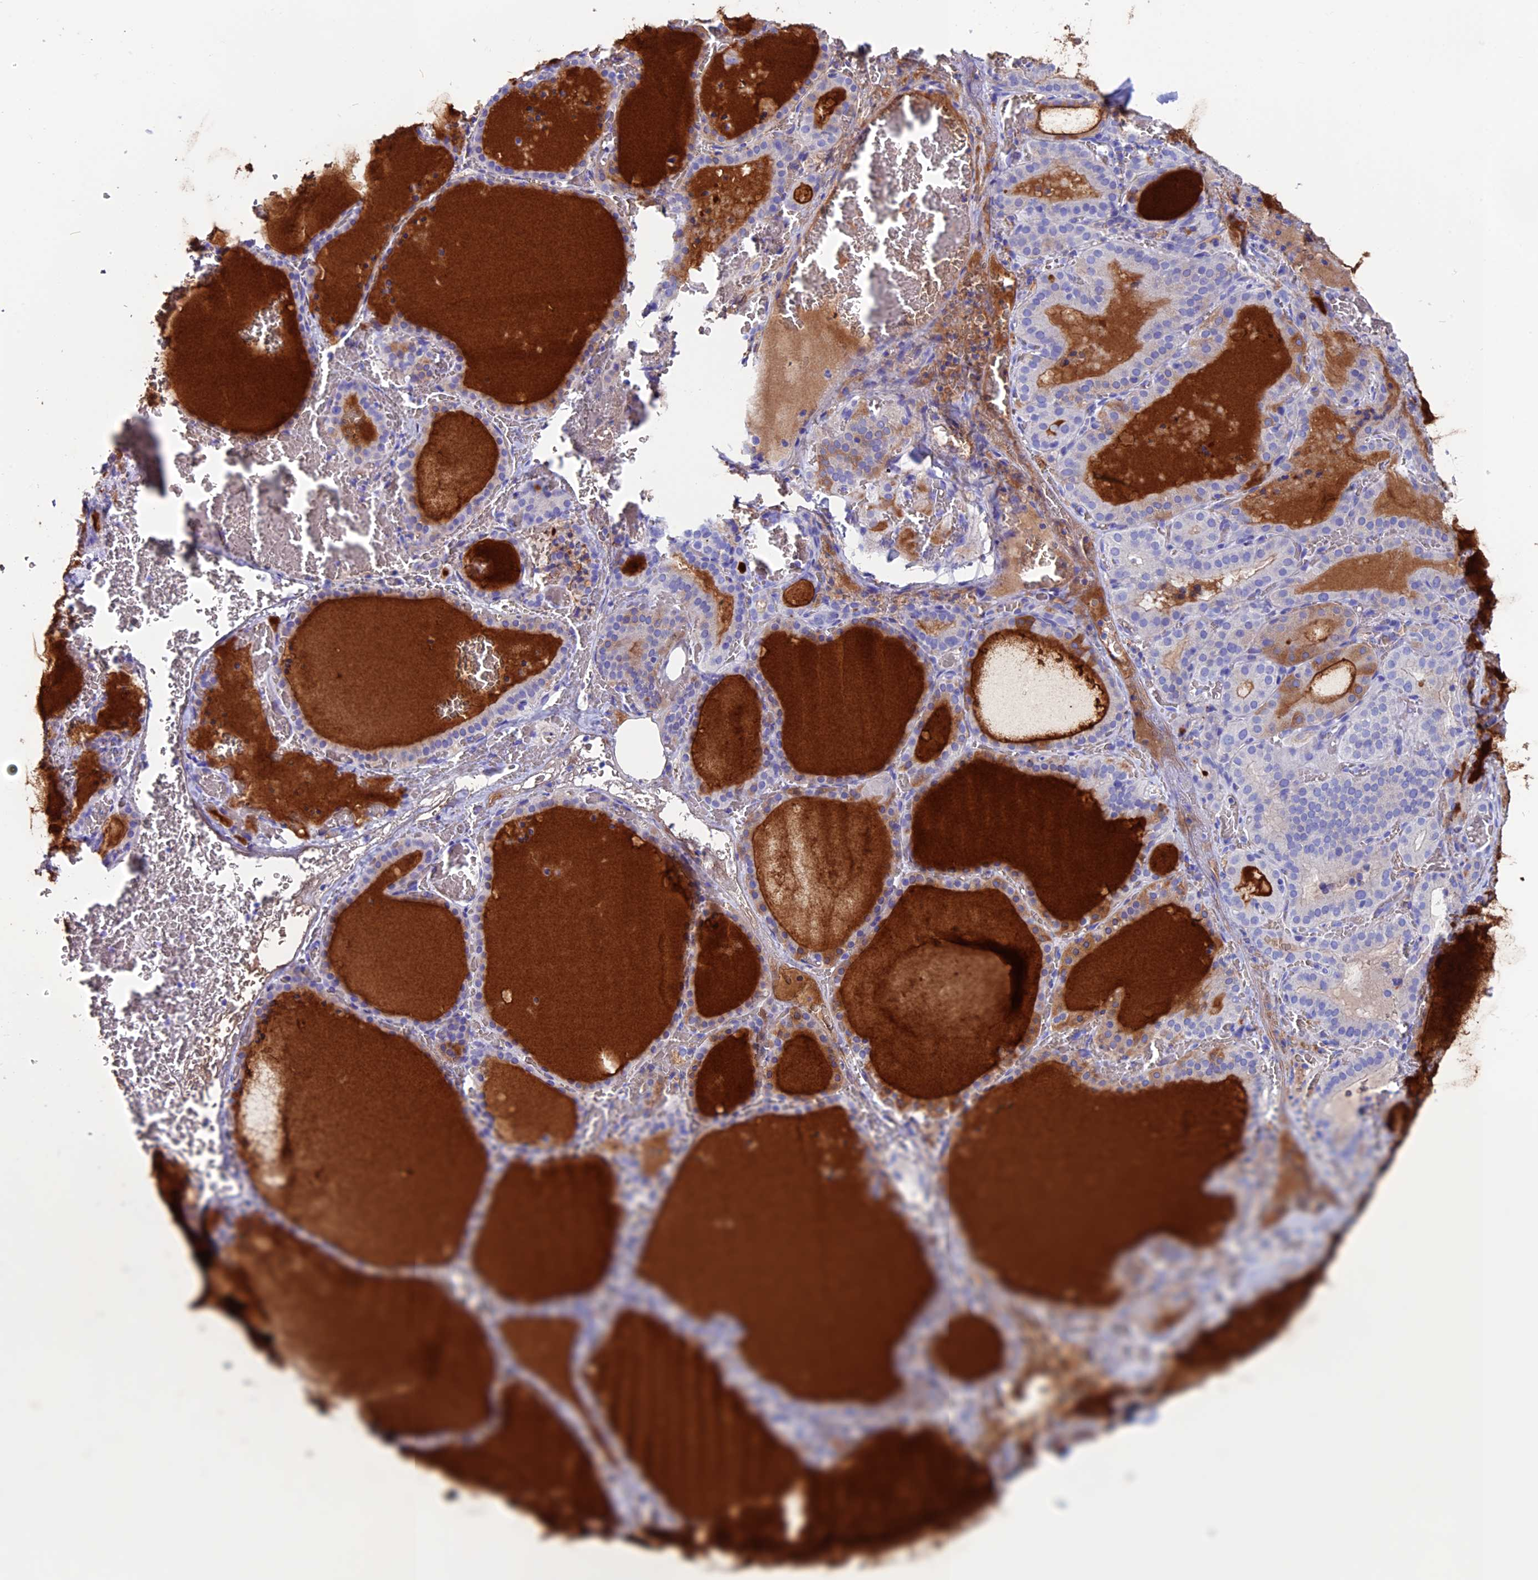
{"staining": {"intensity": "negative", "quantity": "none", "location": "none"}, "tissue": "thyroid gland", "cell_type": "Glandular cells", "image_type": "normal", "snomed": [{"axis": "morphology", "description": "Normal tissue, NOS"}, {"axis": "topography", "description": "Thyroid gland"}], "caption": "Immunohistochemistry (IHC) of benign human thyroid gland reveals no staining in glandular cells.", "gene": "ANKRD29", "patient": {"sex": "female", "age": 39}}